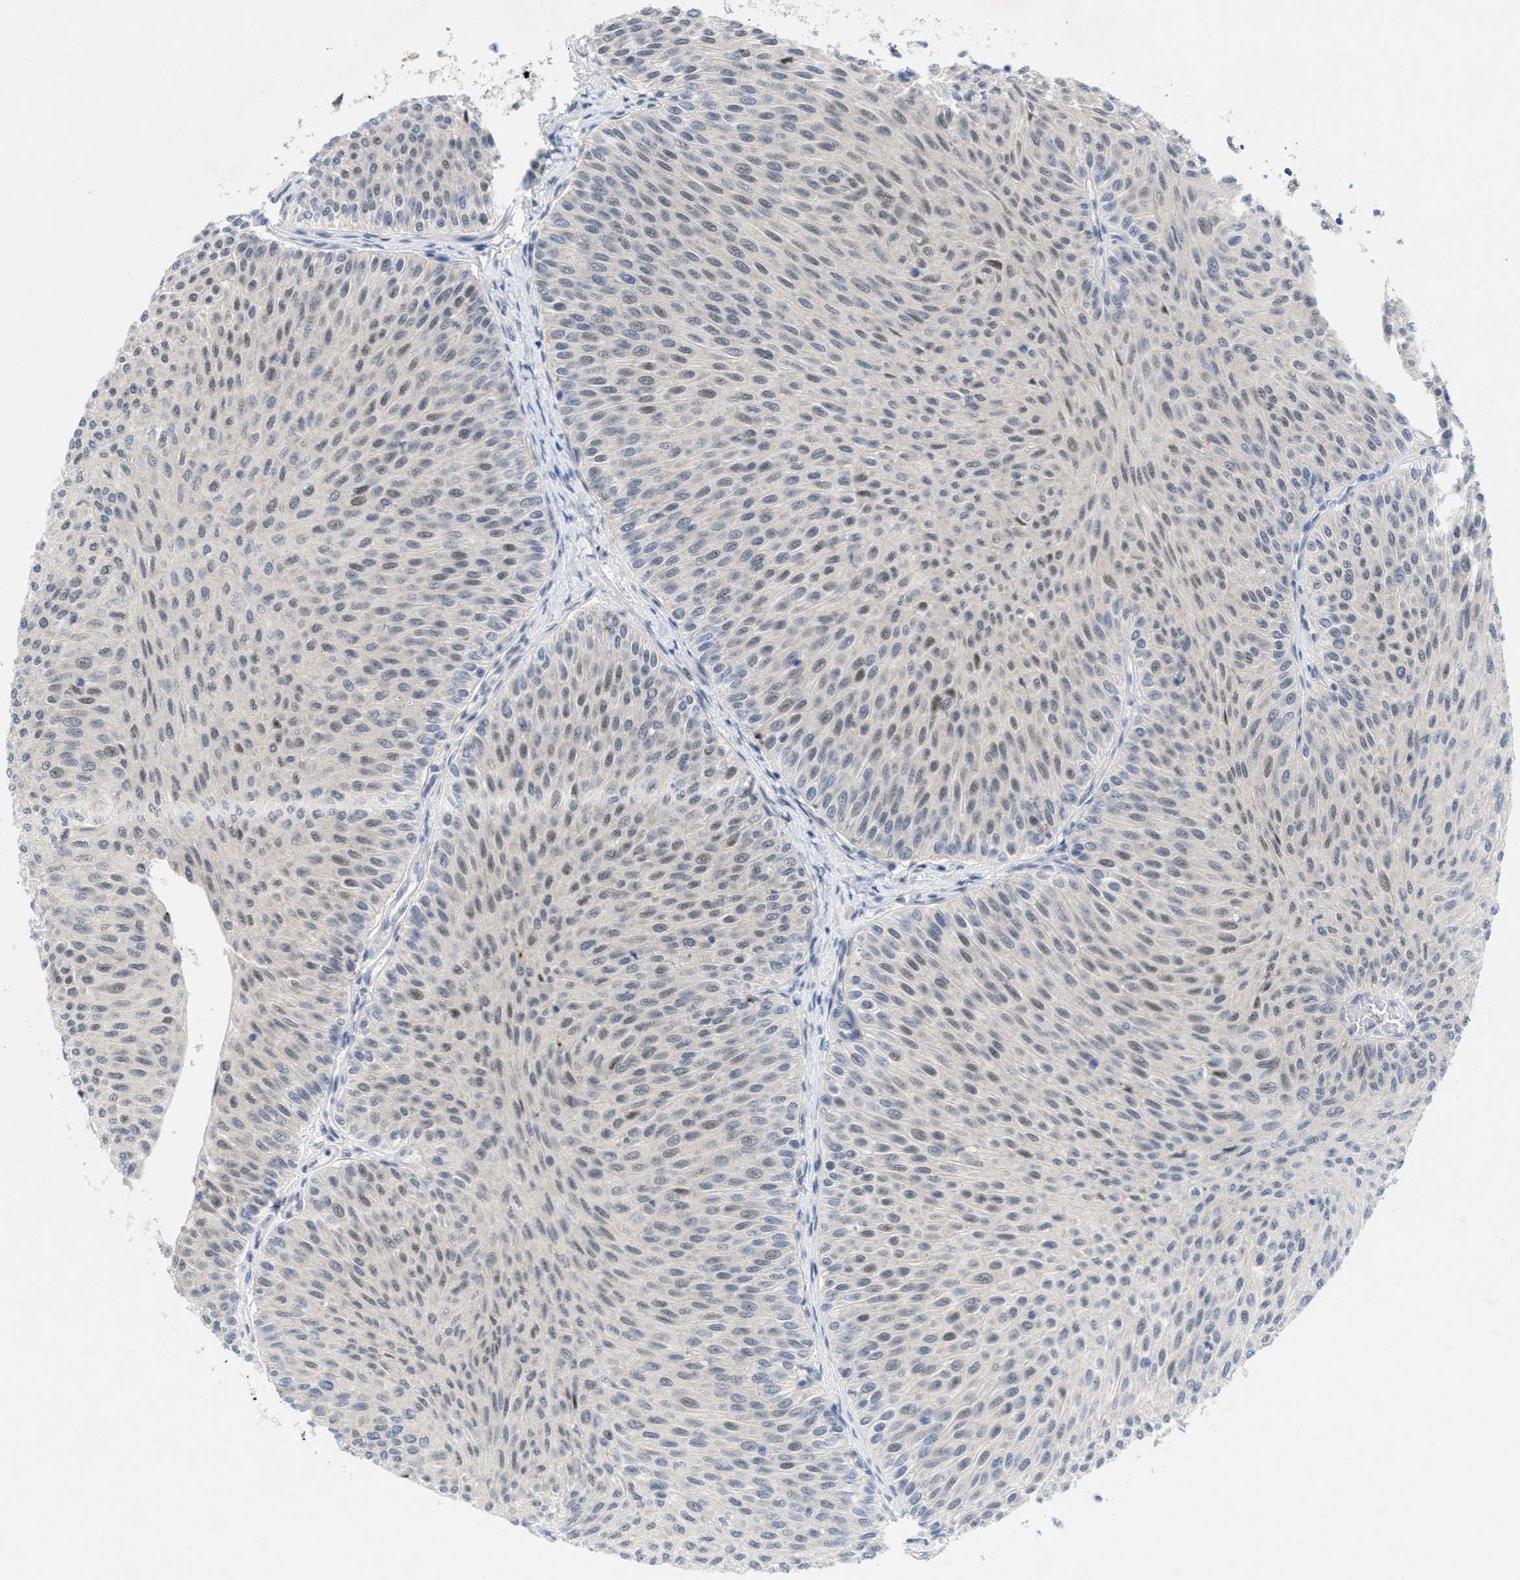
{"staining": {"intensity": "weak", "quantity": "25%-75%", "location": "nuclear"}, "tissue": "urothelial cancer", "cell_type": "Tumor cells", "image_type": "cancer", "snomed": [{"axis": "morphology", "description": "Urothelial carcinoma, Low grade"}, {"axis": "topography", "description": "Urinary bladder"}], "caption": "This is a photomicrograph of IHC staining of urothelial cancer, which shows weak expression in the nuclear of tumor cells.", "gene": "WIPI2", "patient": {"sex": "male", "age": 78}}